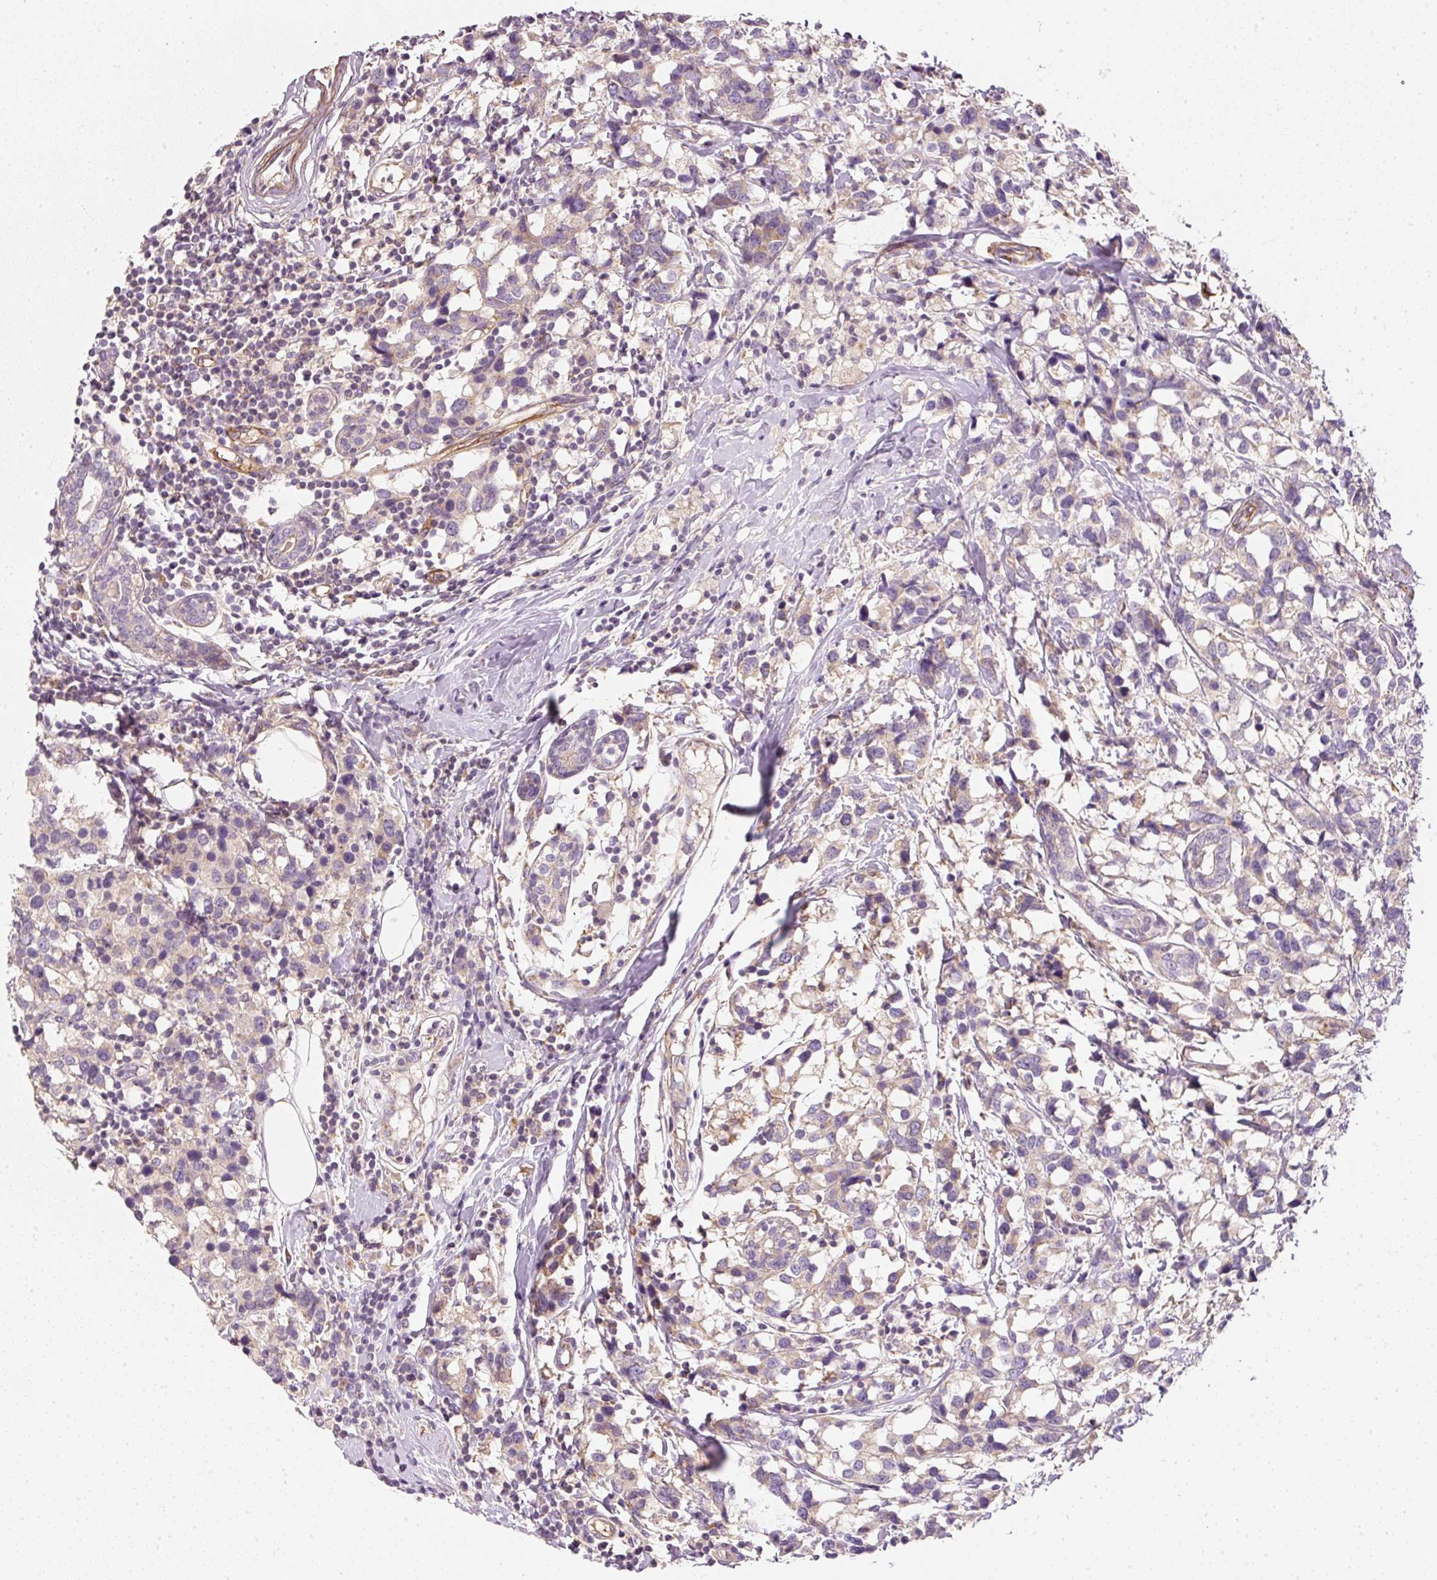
{"staining": {"intensity": "weak", "quantity": ">75%", "location": "cytoplasmic/membranous"}, "tissue": "breast cancer", "cell_type": "Tumor cells", "image_type": "cancer", "snomed": [{"axis": "morphology", "description": "Lobular carcinoma"}, {"axis": "topography", "description": "Breast"}], "caption": "Breast cancer stained with a brown dye displays weak cytoplasmic/membranous positive positivity in about >75% of tumor cells.", "gene": "RNF167", "patient": {"sex": "female", "age": 59}}